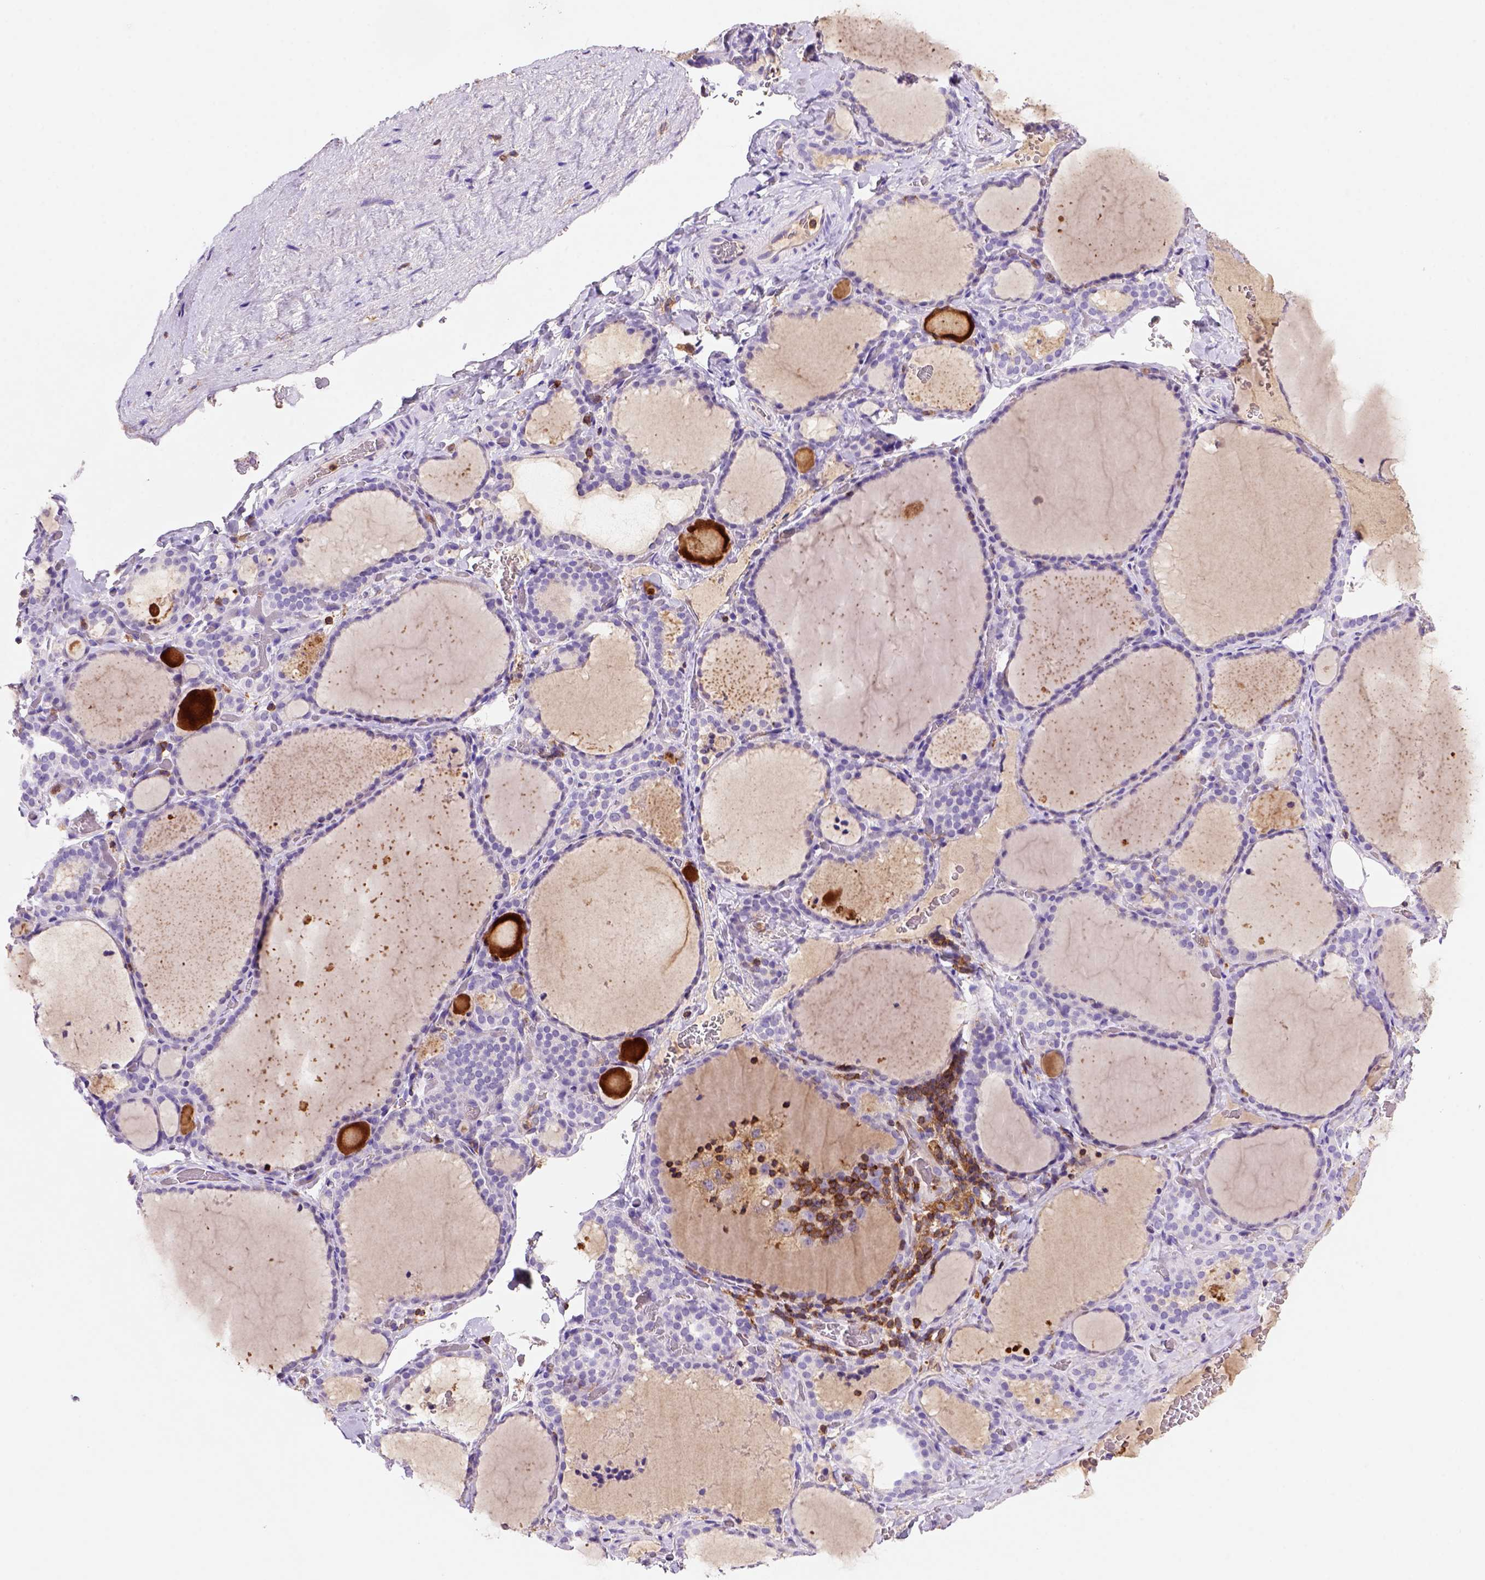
{"staining": {"intensity": "negative", "quantity": "none", "location": "none"}, "tissue": "thyroid gland", "cell_type": "Glandular cells", "image_type": "normal", "snomed": [{"axis": "morphology", "description": "Normal tissue, NOS"}, {"axis": "topography", "description": "Thyroid gland"}], "caption": "Protein analysis of unremarkable thyroid gland reveals no significant expression in glandular cells.", "gene": "INPP5D", "patient": {"sex": "female", "age": 22}}